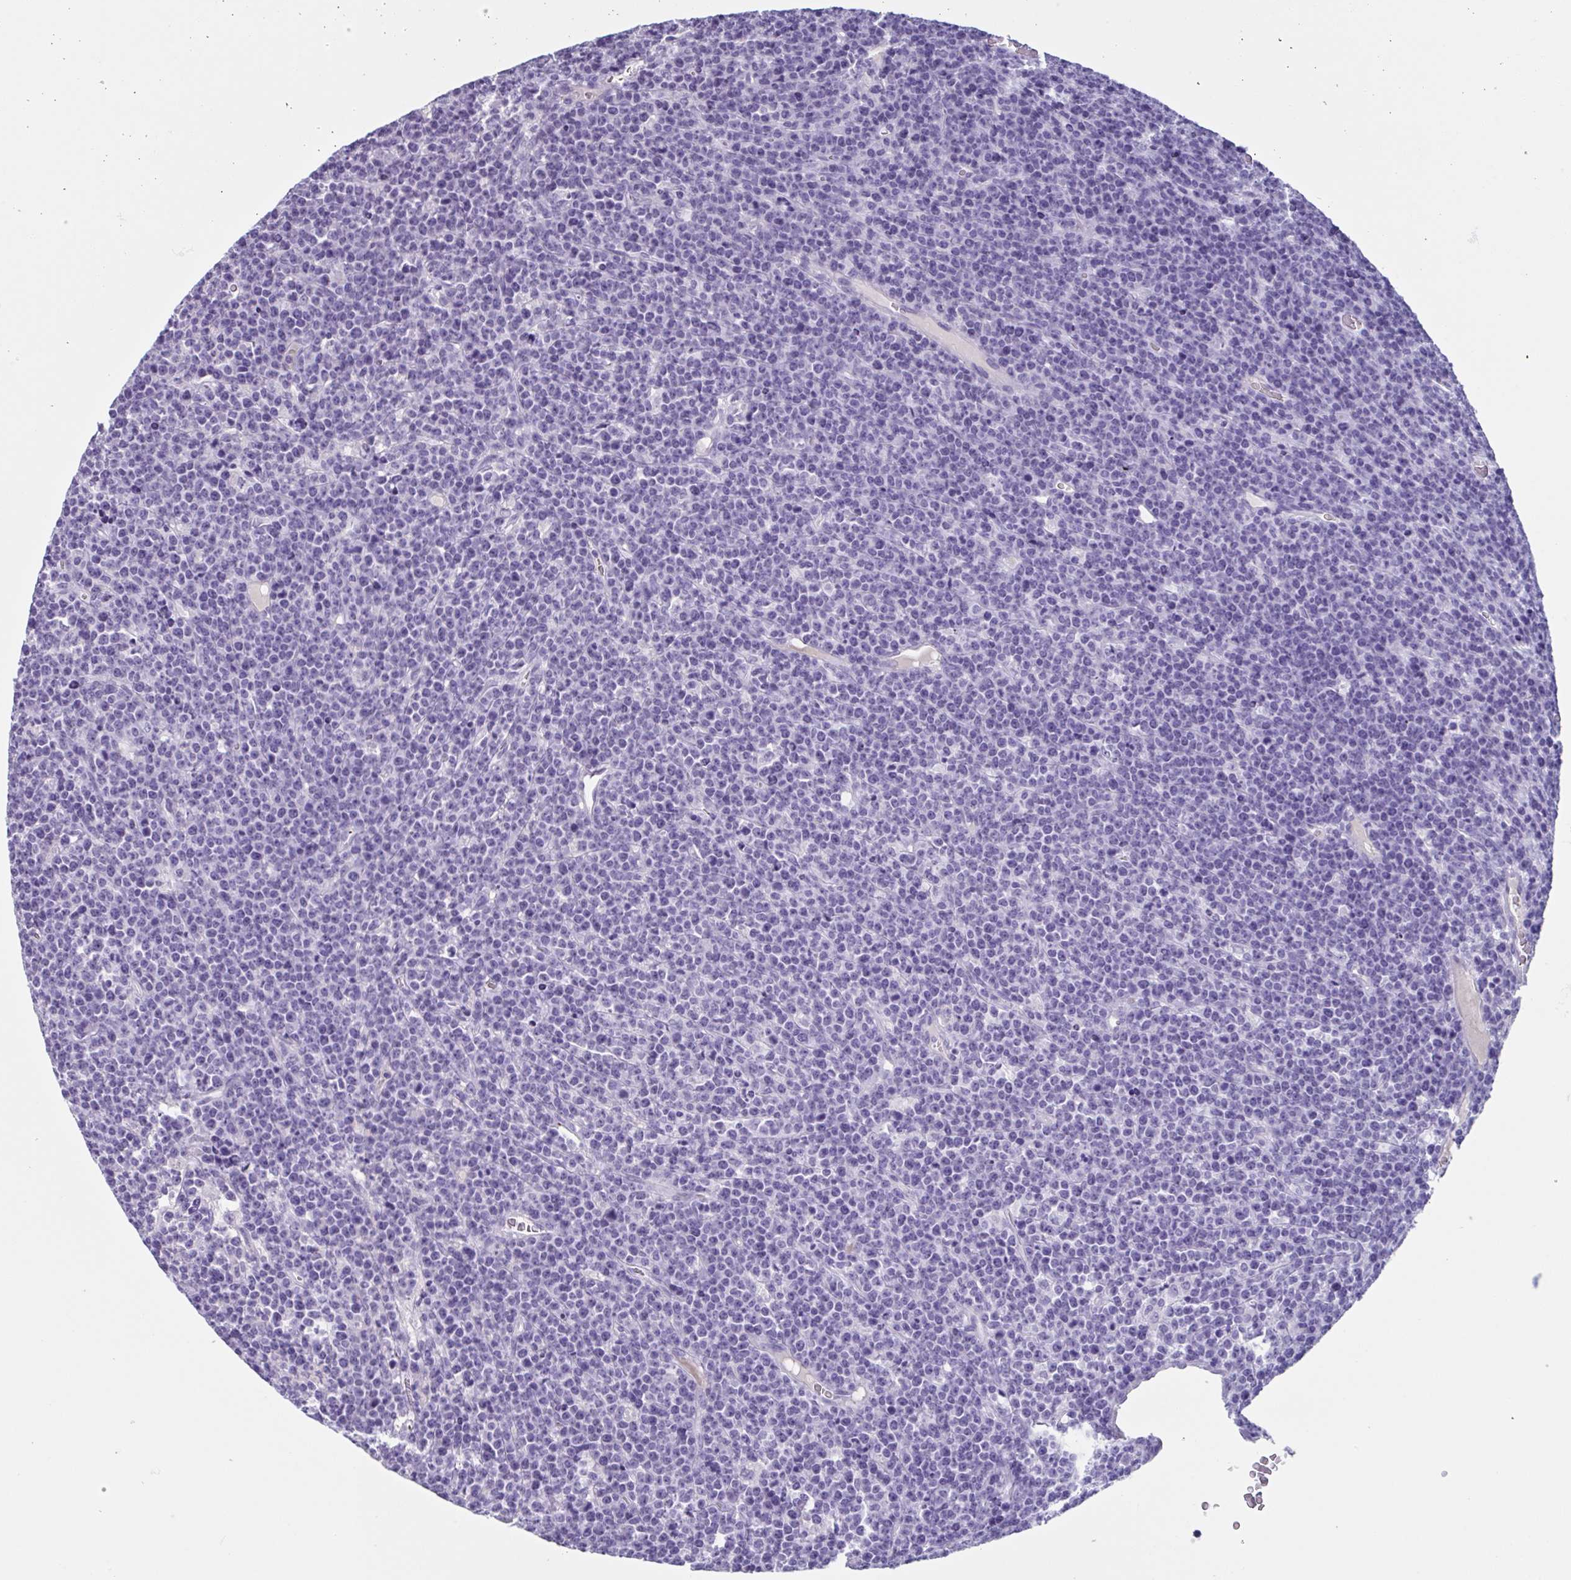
{"staining": {"intensity": "negative", "quantity": "none", "location": "none"}, "tissue": "lymphoma", "cell_type": "Tumor cells", "image_type": "cancer", "snomed": [{"axis": "morphology", "description": "Malignant lymphoma, non-Hodgkin's type, High grade"}, {"axis": "topography", "description": "Ovary"}], "caption": "This is an IHC micrograph of human high-grade malignant lymphoma, non-Hodgkin's type. There is no positivity in tumor cells.", "gene": "USP35", "patient": {"sex": "female", "age": 56}}